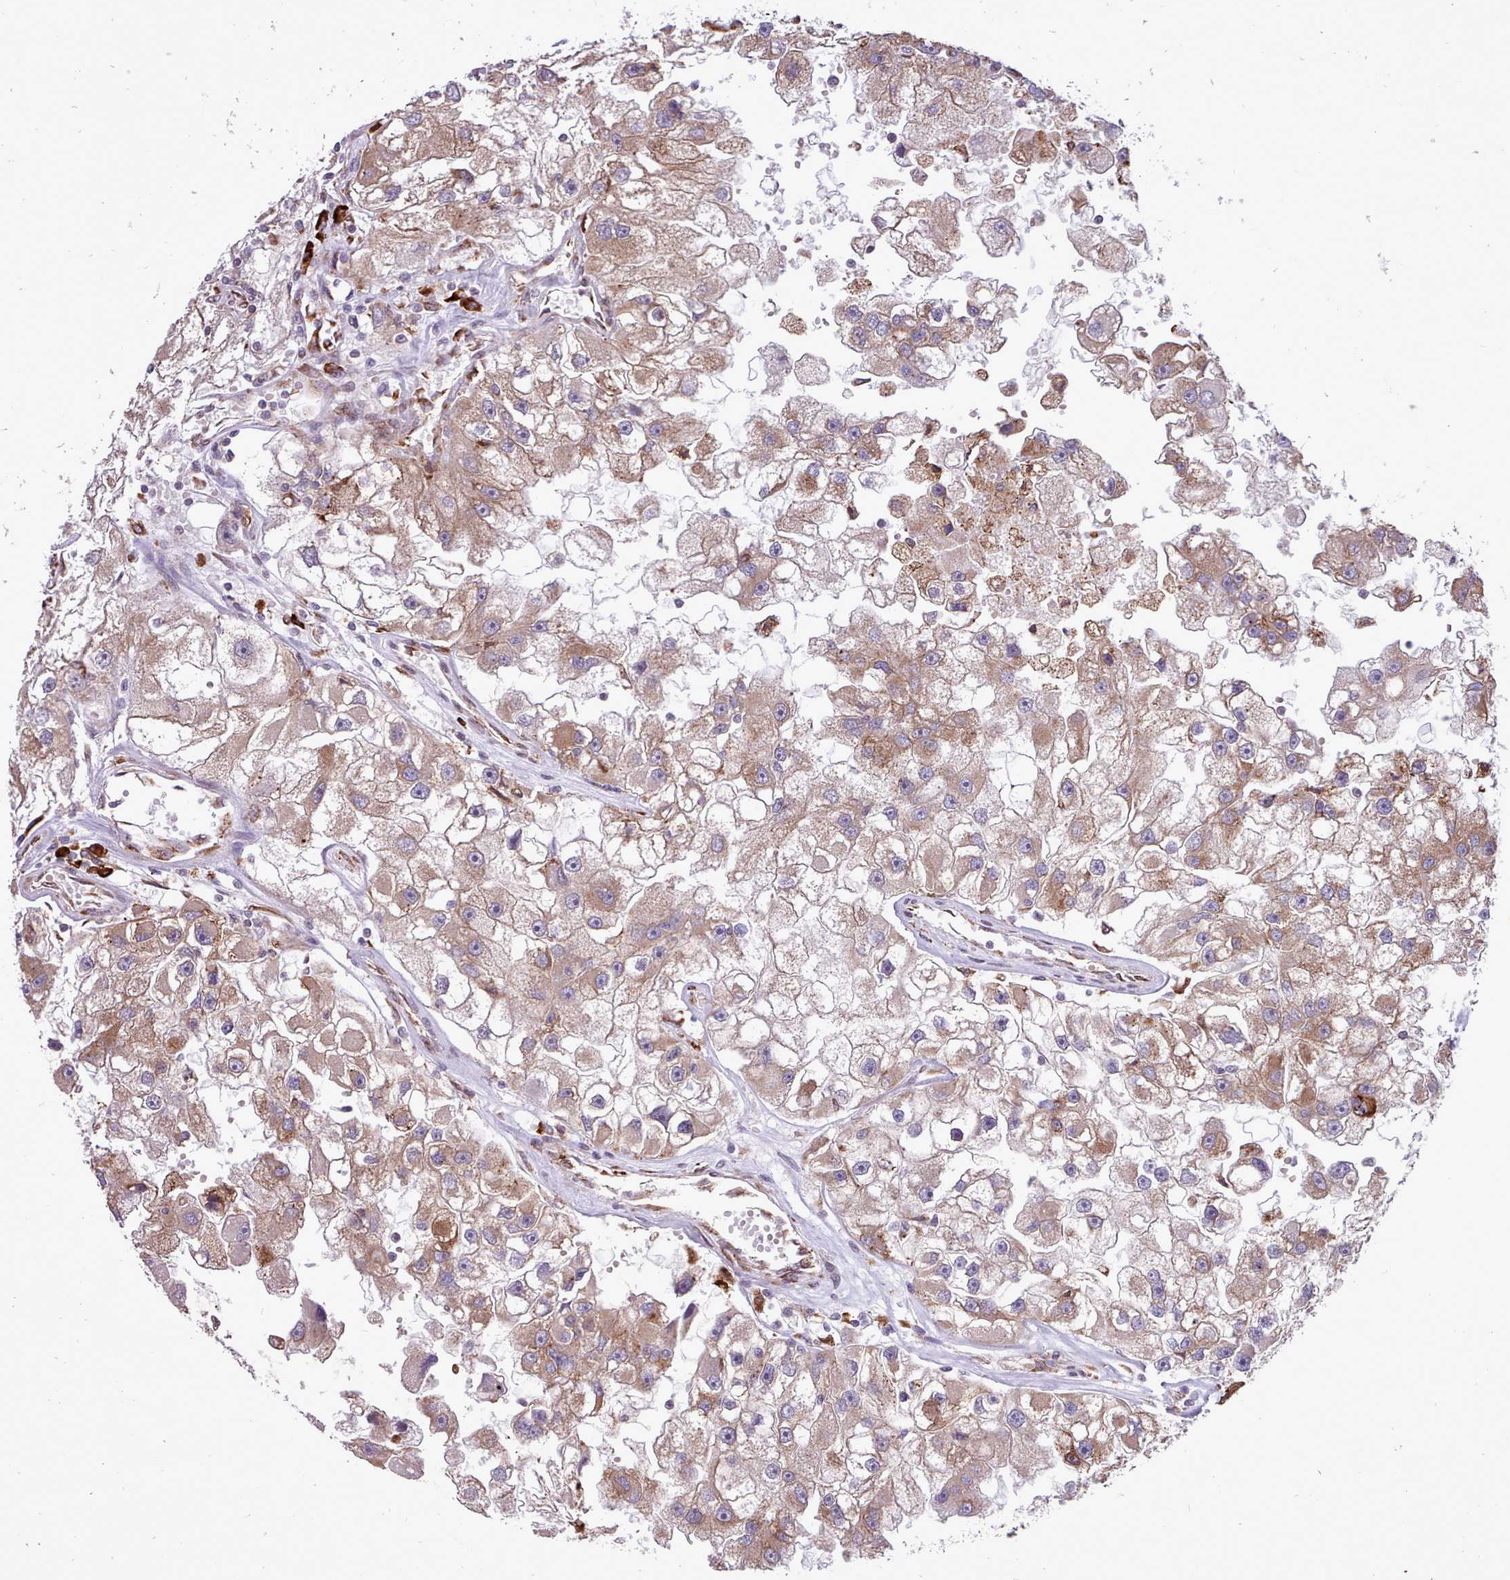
{"staining": {"intensity": "moderate", "quantity": ">75%", "location": "cytoplasmic/membranous"}, "tissue": "renal cancer", "cell_type": "Tumor cells", "image_type": "cancer", "snomed": [{"axis": "morphology", "description": "Adenocarcinoma, NOS"}, {"axis": "topography", "description": "Kidney"}], "caption": "High-magnification brightfield microscopy of renal cancer (adenocarcinoma) stained with DAB (3,3'-diaminobenzidine) (brown) and counterstained with hematoxylin (blue). tumor cells exhibit moderate cytoplasmic/membranous positivity is appreciated in about>75% of cells.", "gene": "TTLL3", "patient": {"sex": "male", "age": 63}}